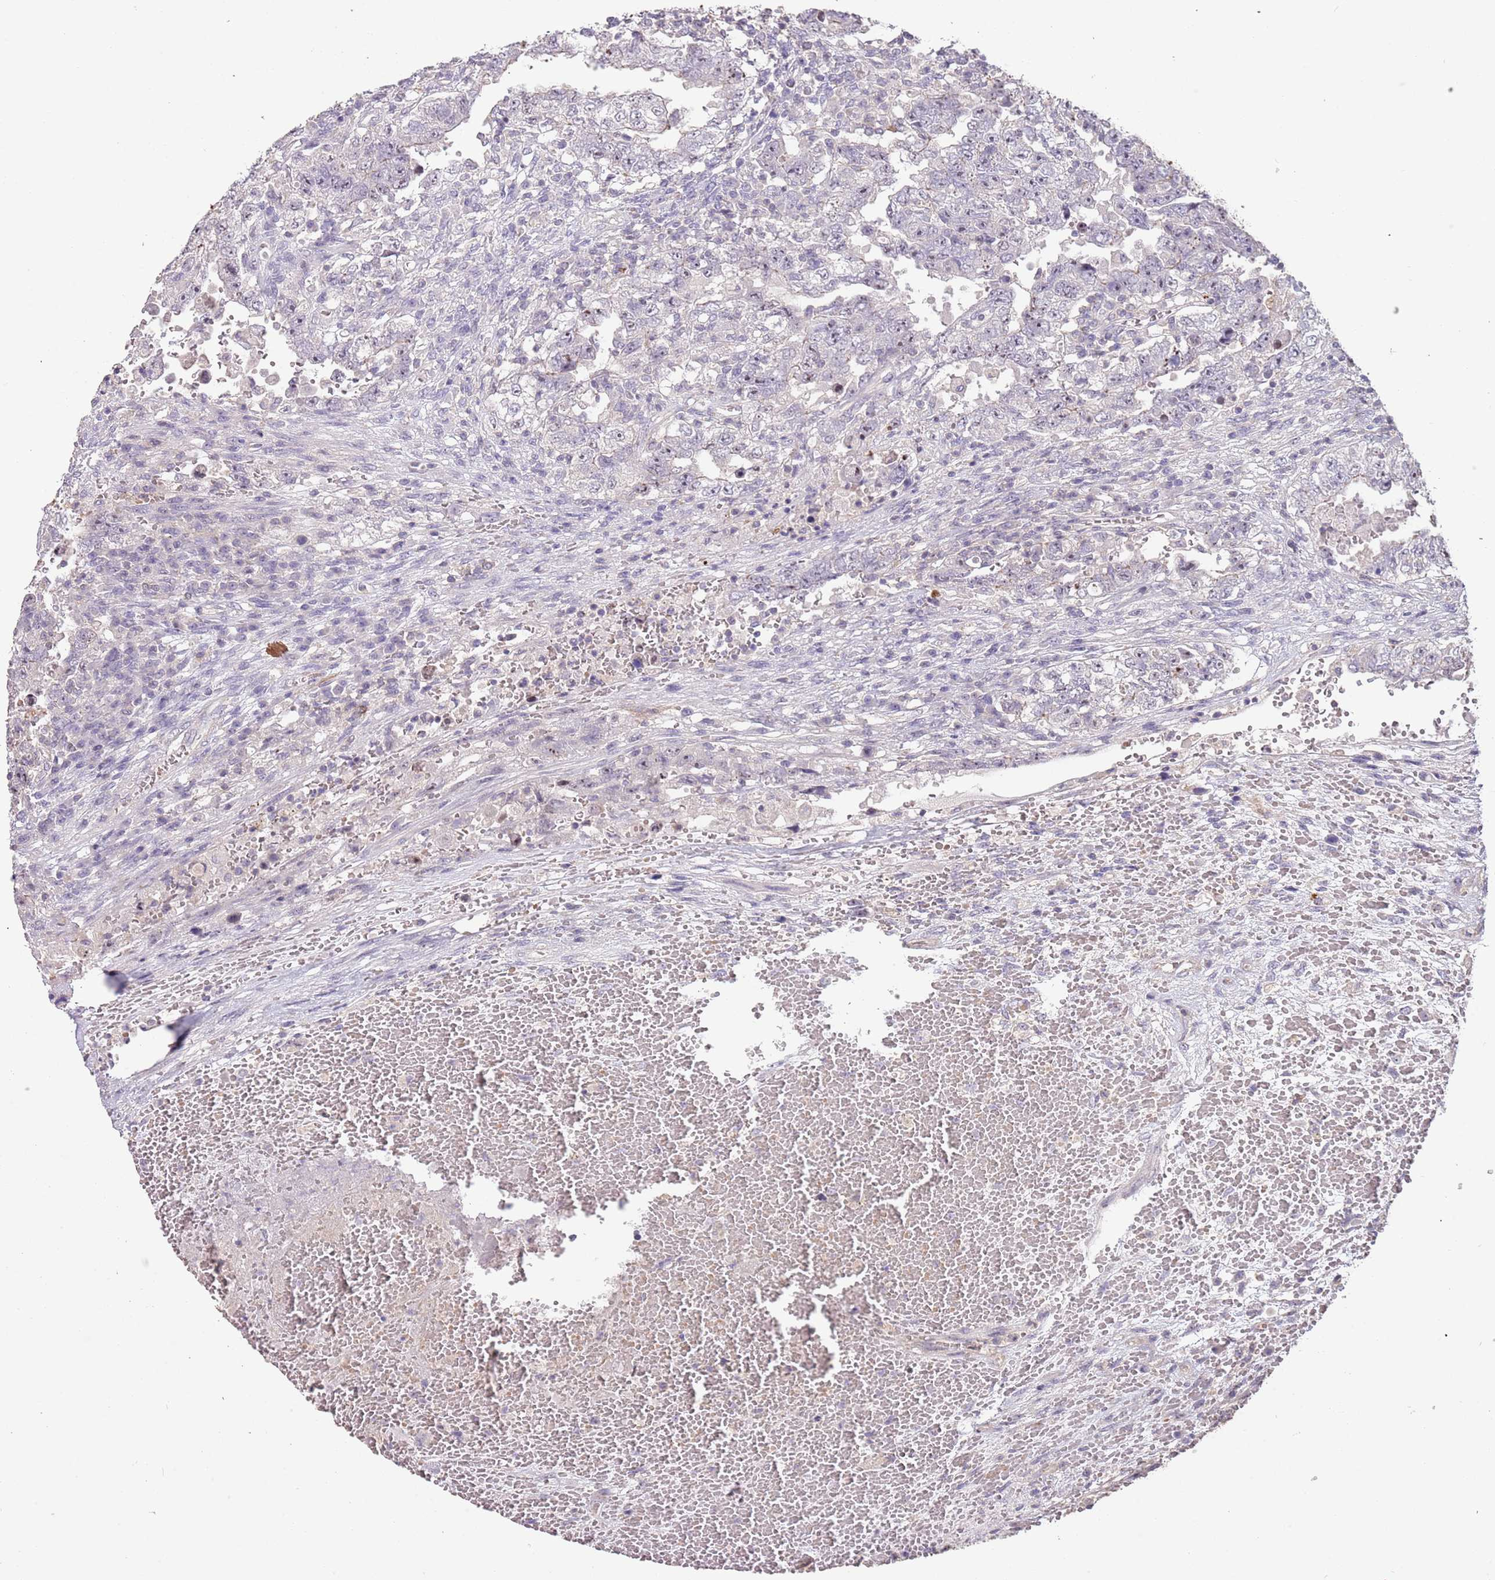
{"staining": {"intensity": "negative", "quantity": "none", "location": "none"}, "tissue": "testis cancer", "cell_type": "Tumor cells", "image_type": "cancer", "snomed": [{"axis": "morphology", "description": "Carcinoma, Embryonal, NOS"}, {"axis": "topography", "description": "Testis"}], "caption": "The photomicrograph shows no staining of tumor cells in testis cancer.", "gene": "ADTRP", "patient": {"sex": "male", "age": 26}}